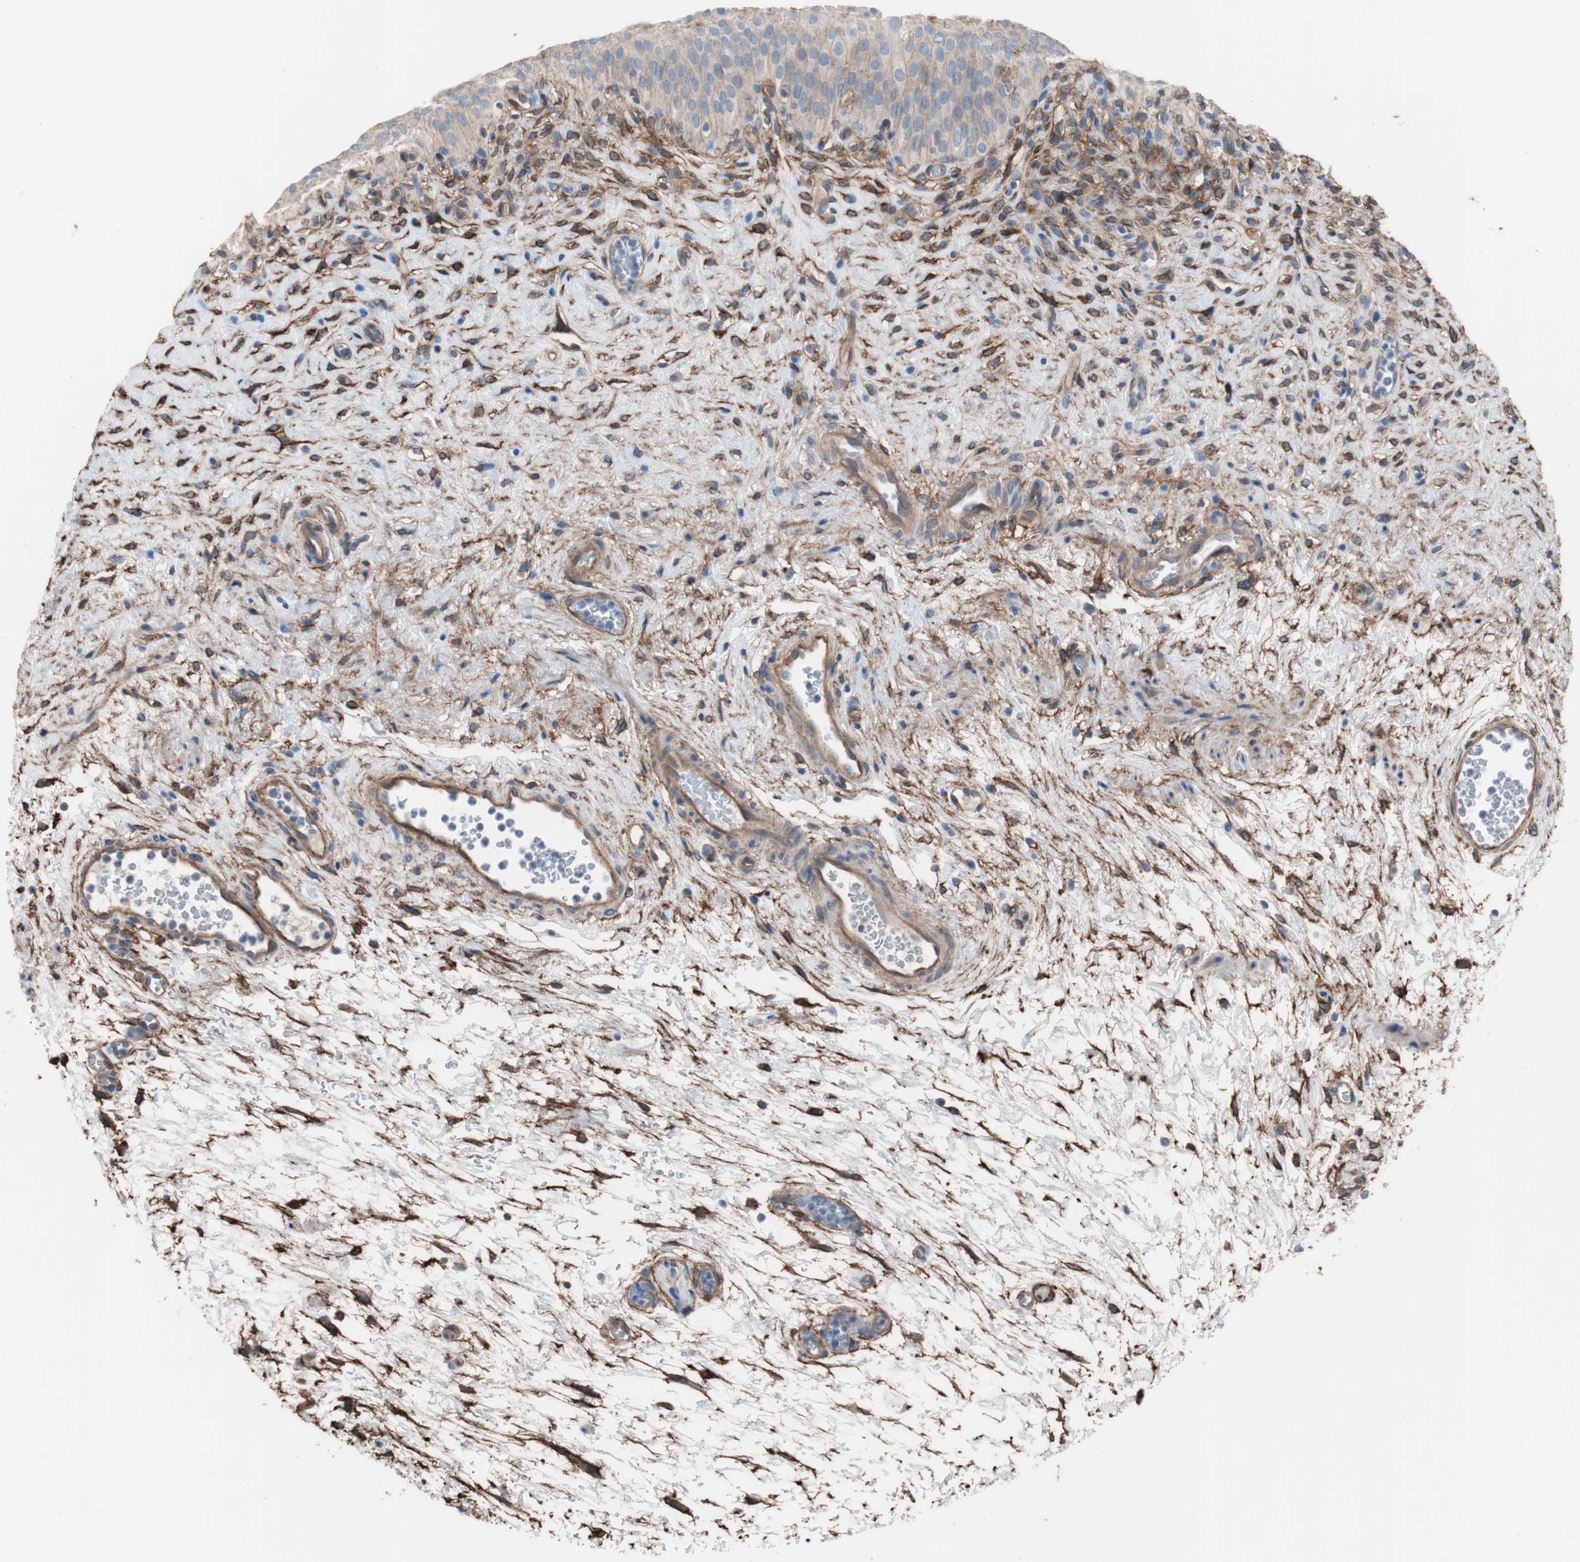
{"staining": {"intensity": "moderate", "quantity": "25%-75%", "location": "cytoplasmic/membranous"}, "tissue": "urinary bladder", "cell_type": "Urothelial cells", "image_type": "normal", "snomed": [{"axis": "morphology", "description": "Normal tissue, NOS"}, {"axis": "morphology", "description": "Urothelial carcinoma, High grade"}, {"axis": "topography", "description": "Urinary bladder"}], "caption": "Human urinary bladder stained for a protein (brown) displays moderate cytoplasmic/membranous positive expression in about 25%-75% of urothelial cells.", "gene": "CD81", "patient": {"sex": "male", "age": 46}}